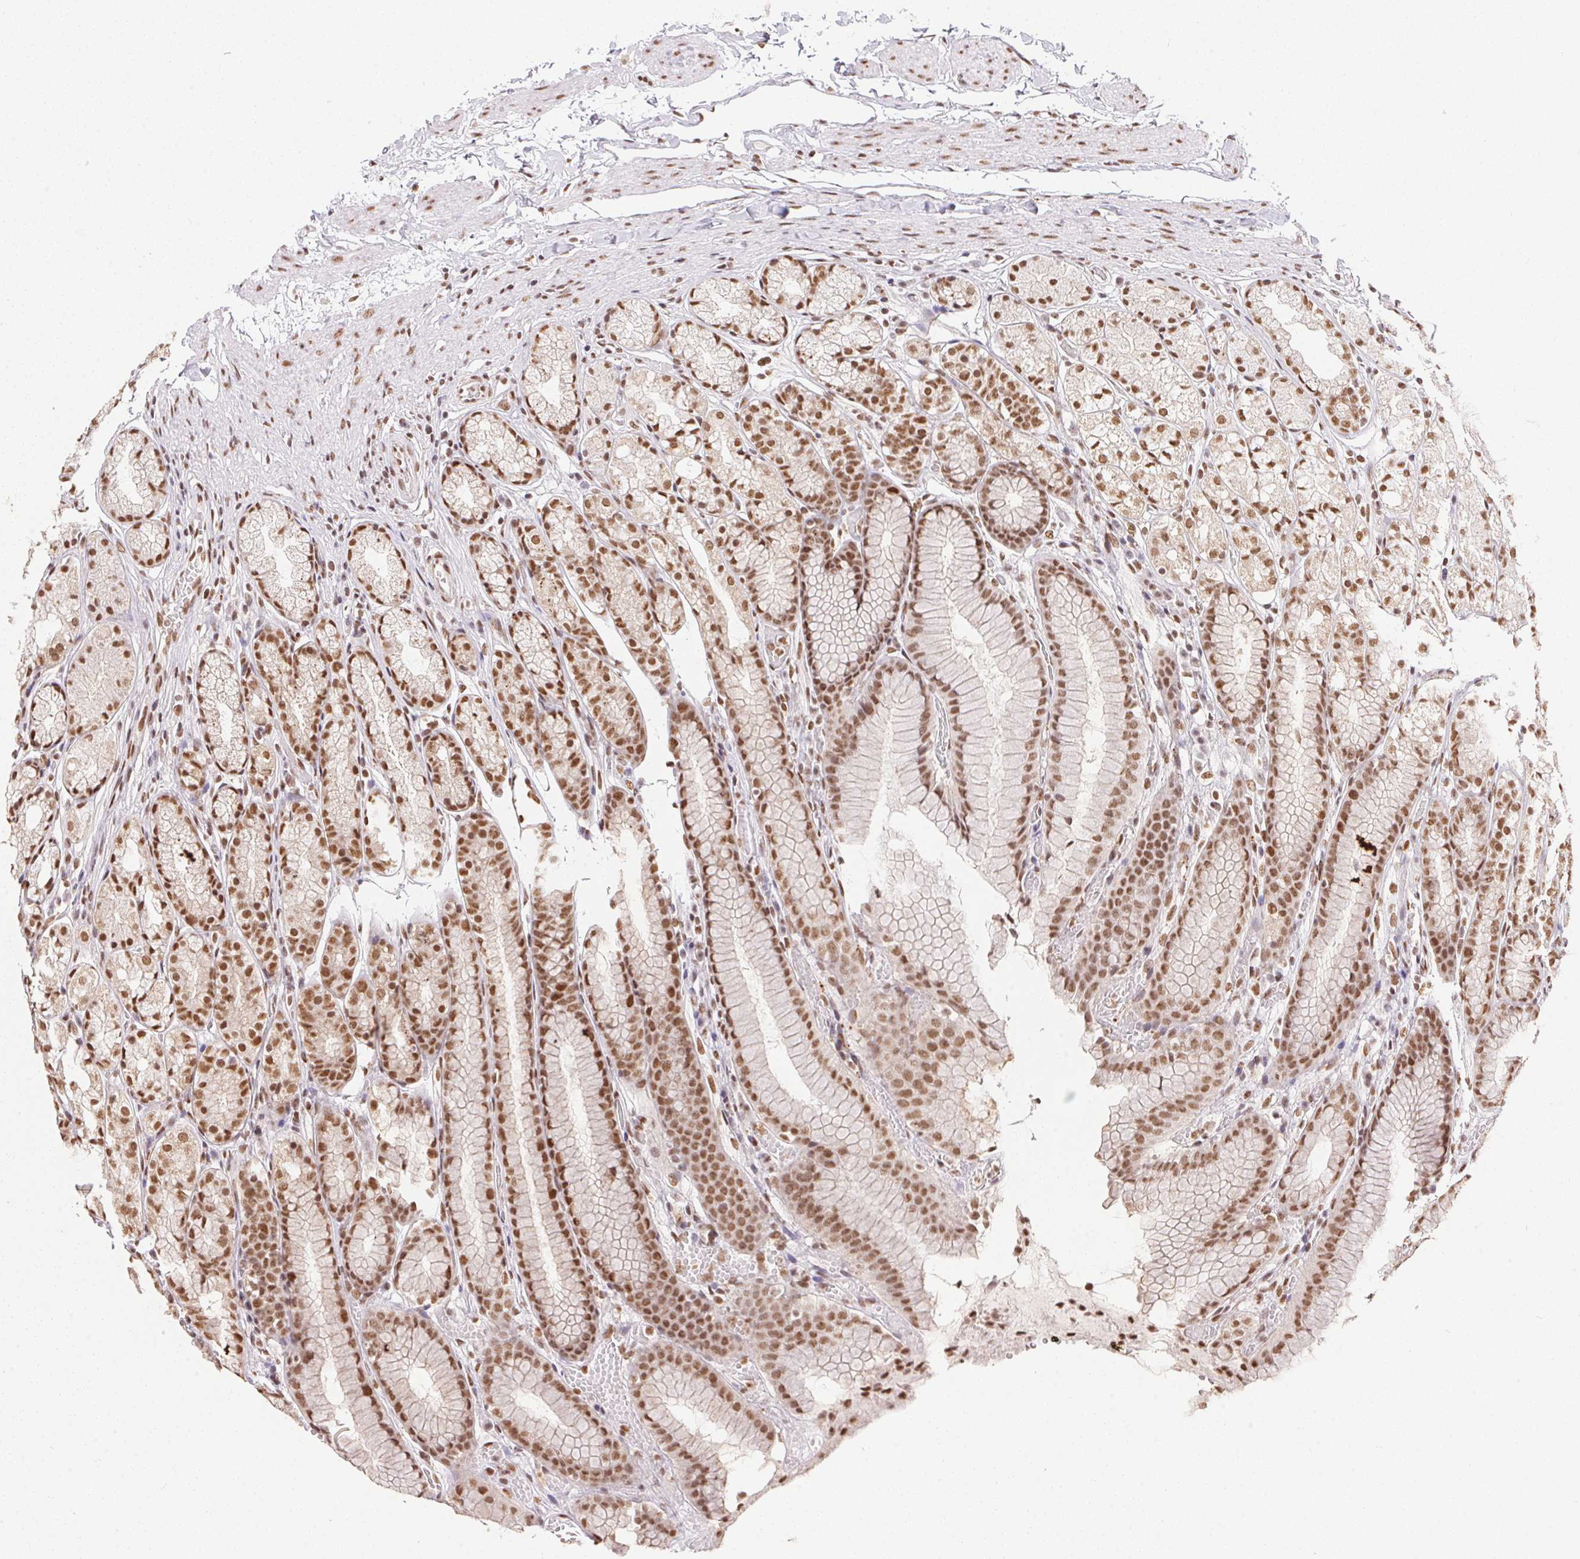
{"staining": {"intensity": "moderate", "quantity": ">75%", "location": "nuclear"}, "tissue": "stomach", "cell_type": "Glandular cells", "image_type": "normal", "snomed": [{"axis": "morphology", "description": "Normal tissue, NOS"}, {"axis": "topography", "description": "Stomach"}], "caption": "IHC (DAB (3,3'-diaminobenzidine)) staining of normal human stomach shows moderate nuclear protein expression in about >75% of glandular cells. (Brightfield microscopy of DAB IHC at high magnification).", "gene": "NFE2L1", "patient": {"sex": "male", "age": 70}}